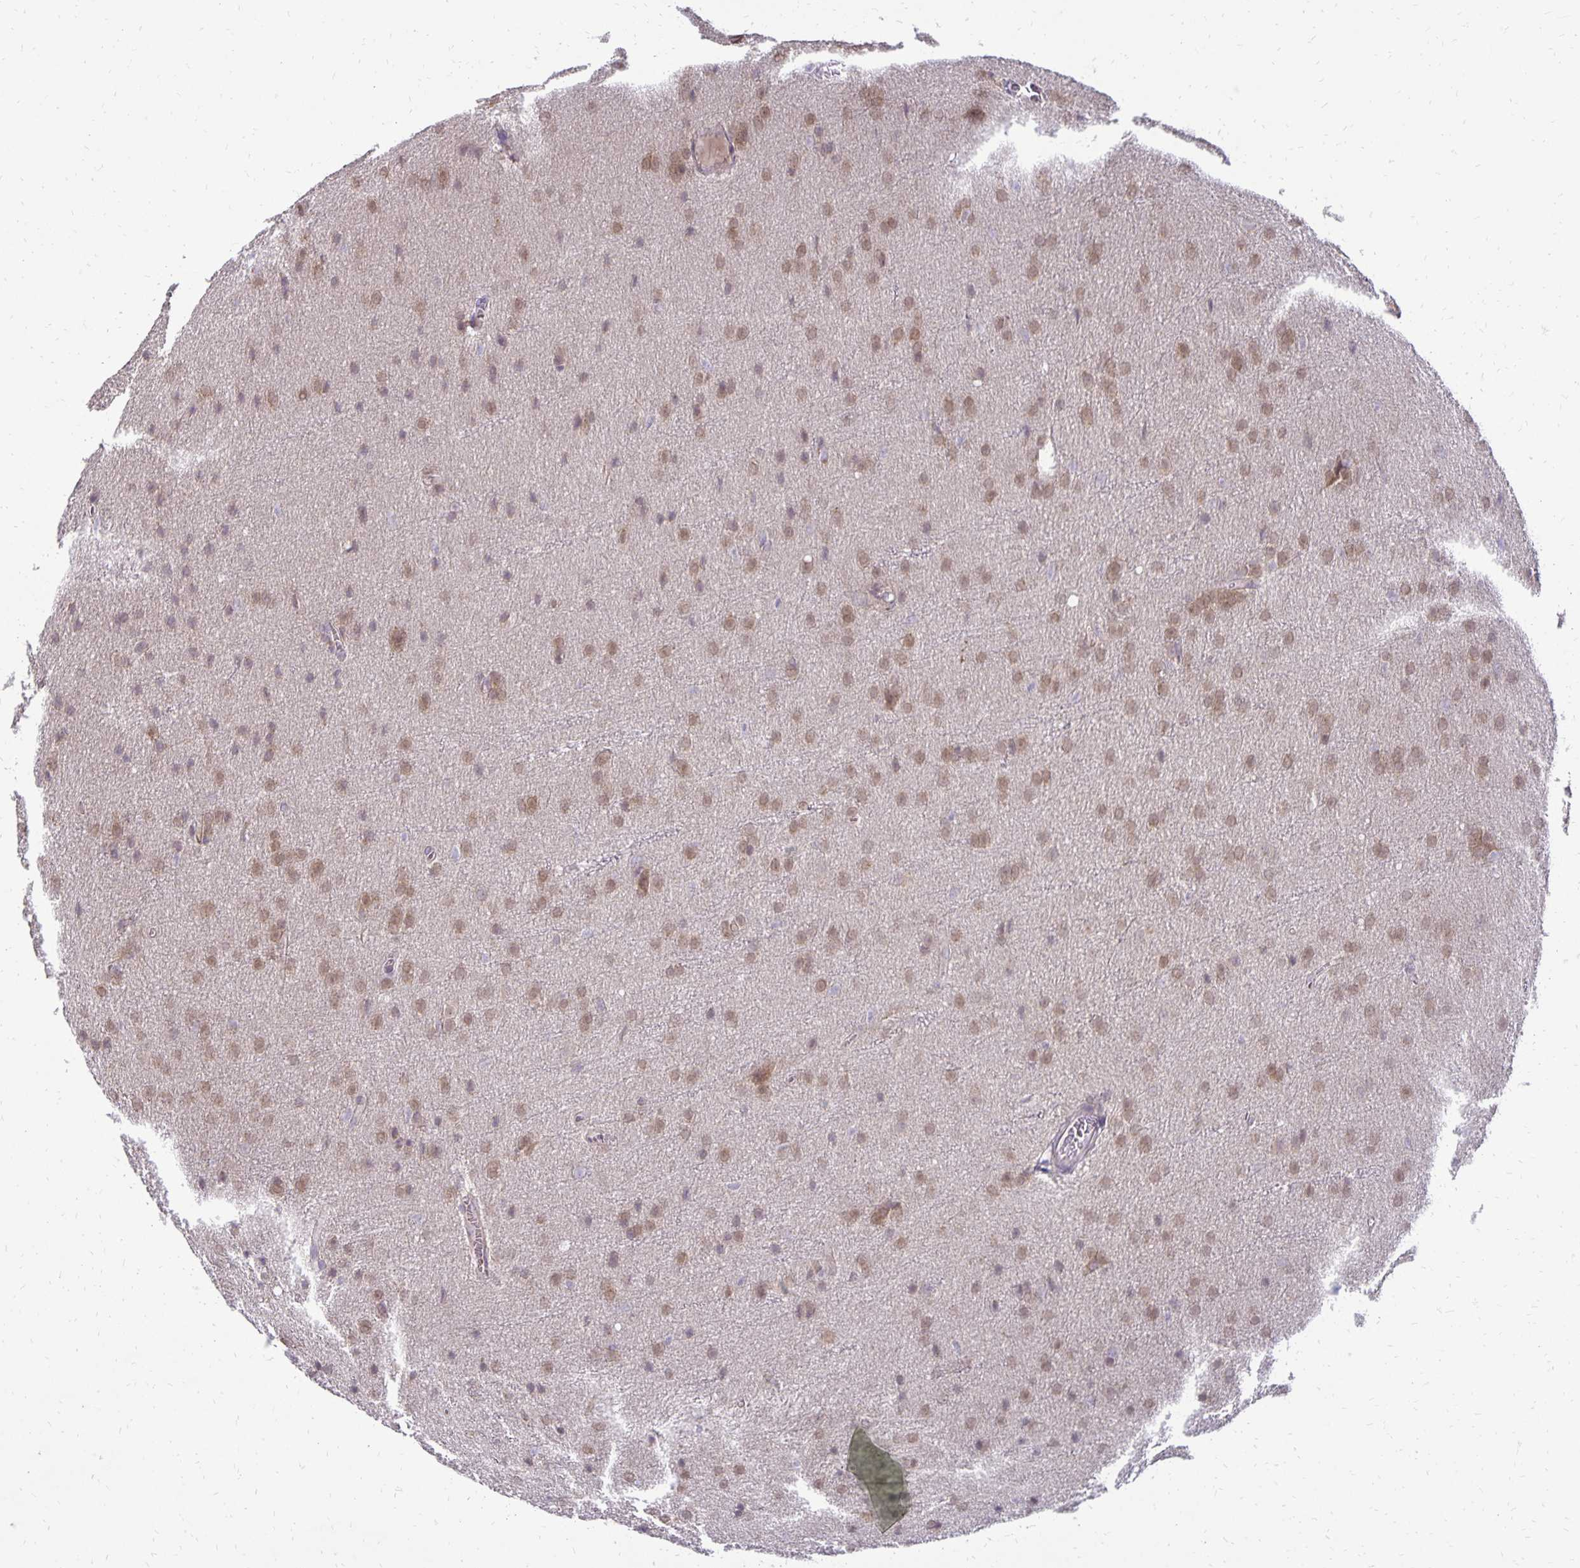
{"staining": {"intensity": "moderate", "quantity": ">75%", "location": "nuclear"}, "tissue": "glioma", "cell_type": "Tumor cells", "image_type": "cancer", "snomed": [{"axis": "morphology", "description": "Glioma, malignant, Low grade"}, {"axis": "topography", "description": "Brain"}], "caption": "Protein expression by immunohistochemistry (IHC) displays moderate nuclear positivity in approximately >75% of tumor cells in malignant low-grade glioma.", "gene": "FN3K", "patient": {"sex": "female", "age": 32}}